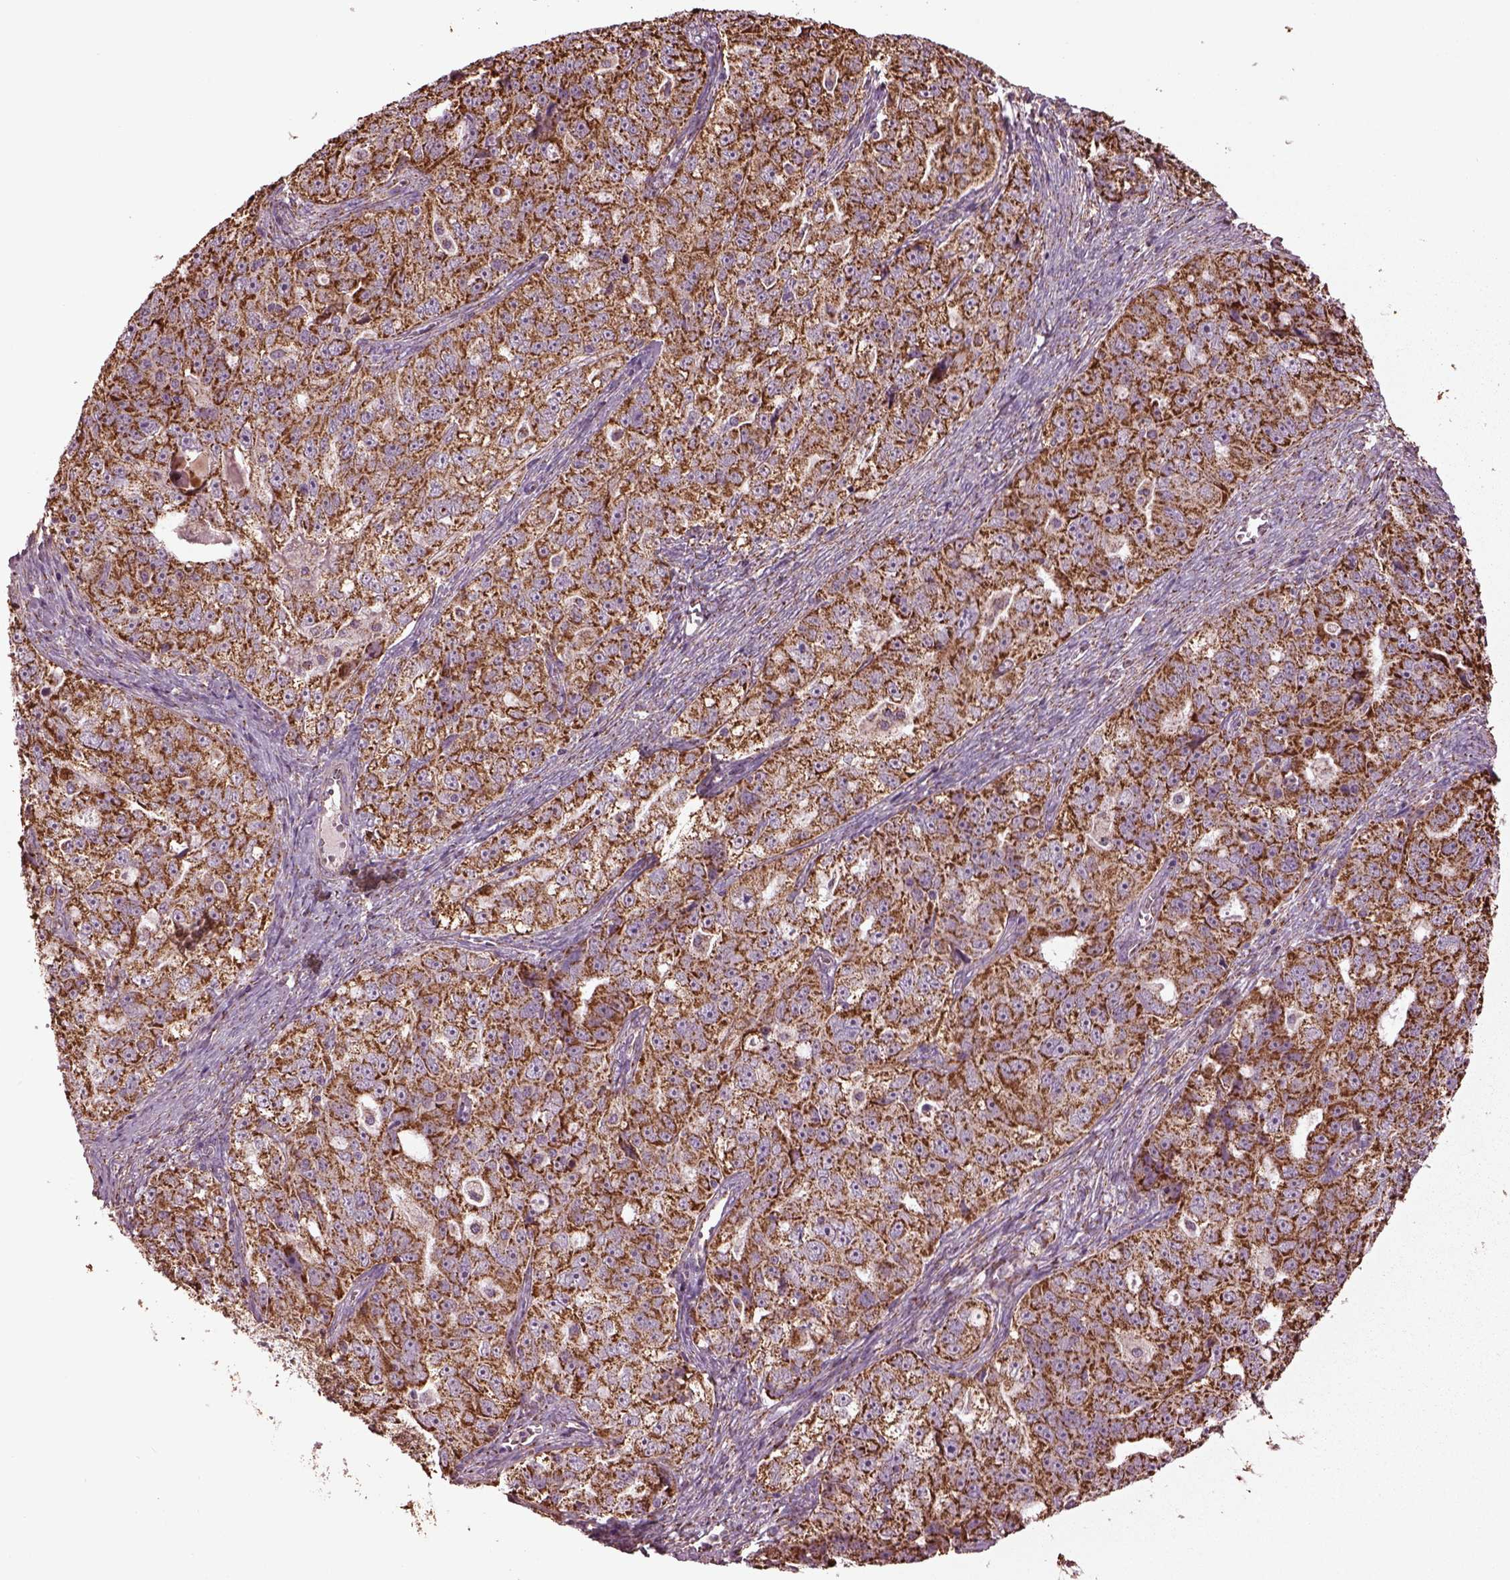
{"staining": {"intensity": "moderate", "quantity": ">75%", "location": "cytoplasmic/membranous"}, "tissue": "ovarian cancer", "cell_type": "Tumor cells", "image_type": "cancer", "snomed": [{"axis": "morphology", "description": "Cystadenocarcinoma, serous, NOS"}, {"axis": "topography", "description": "Ovary"}], "caption": "Protein expression analysis of ovarian cancer exhibits moderate cytoplasmic/membranous positivity in approximately >75% of tumor cells.", "gene": "TMEM254", "patient": {"sex": "female", "age": 51}}